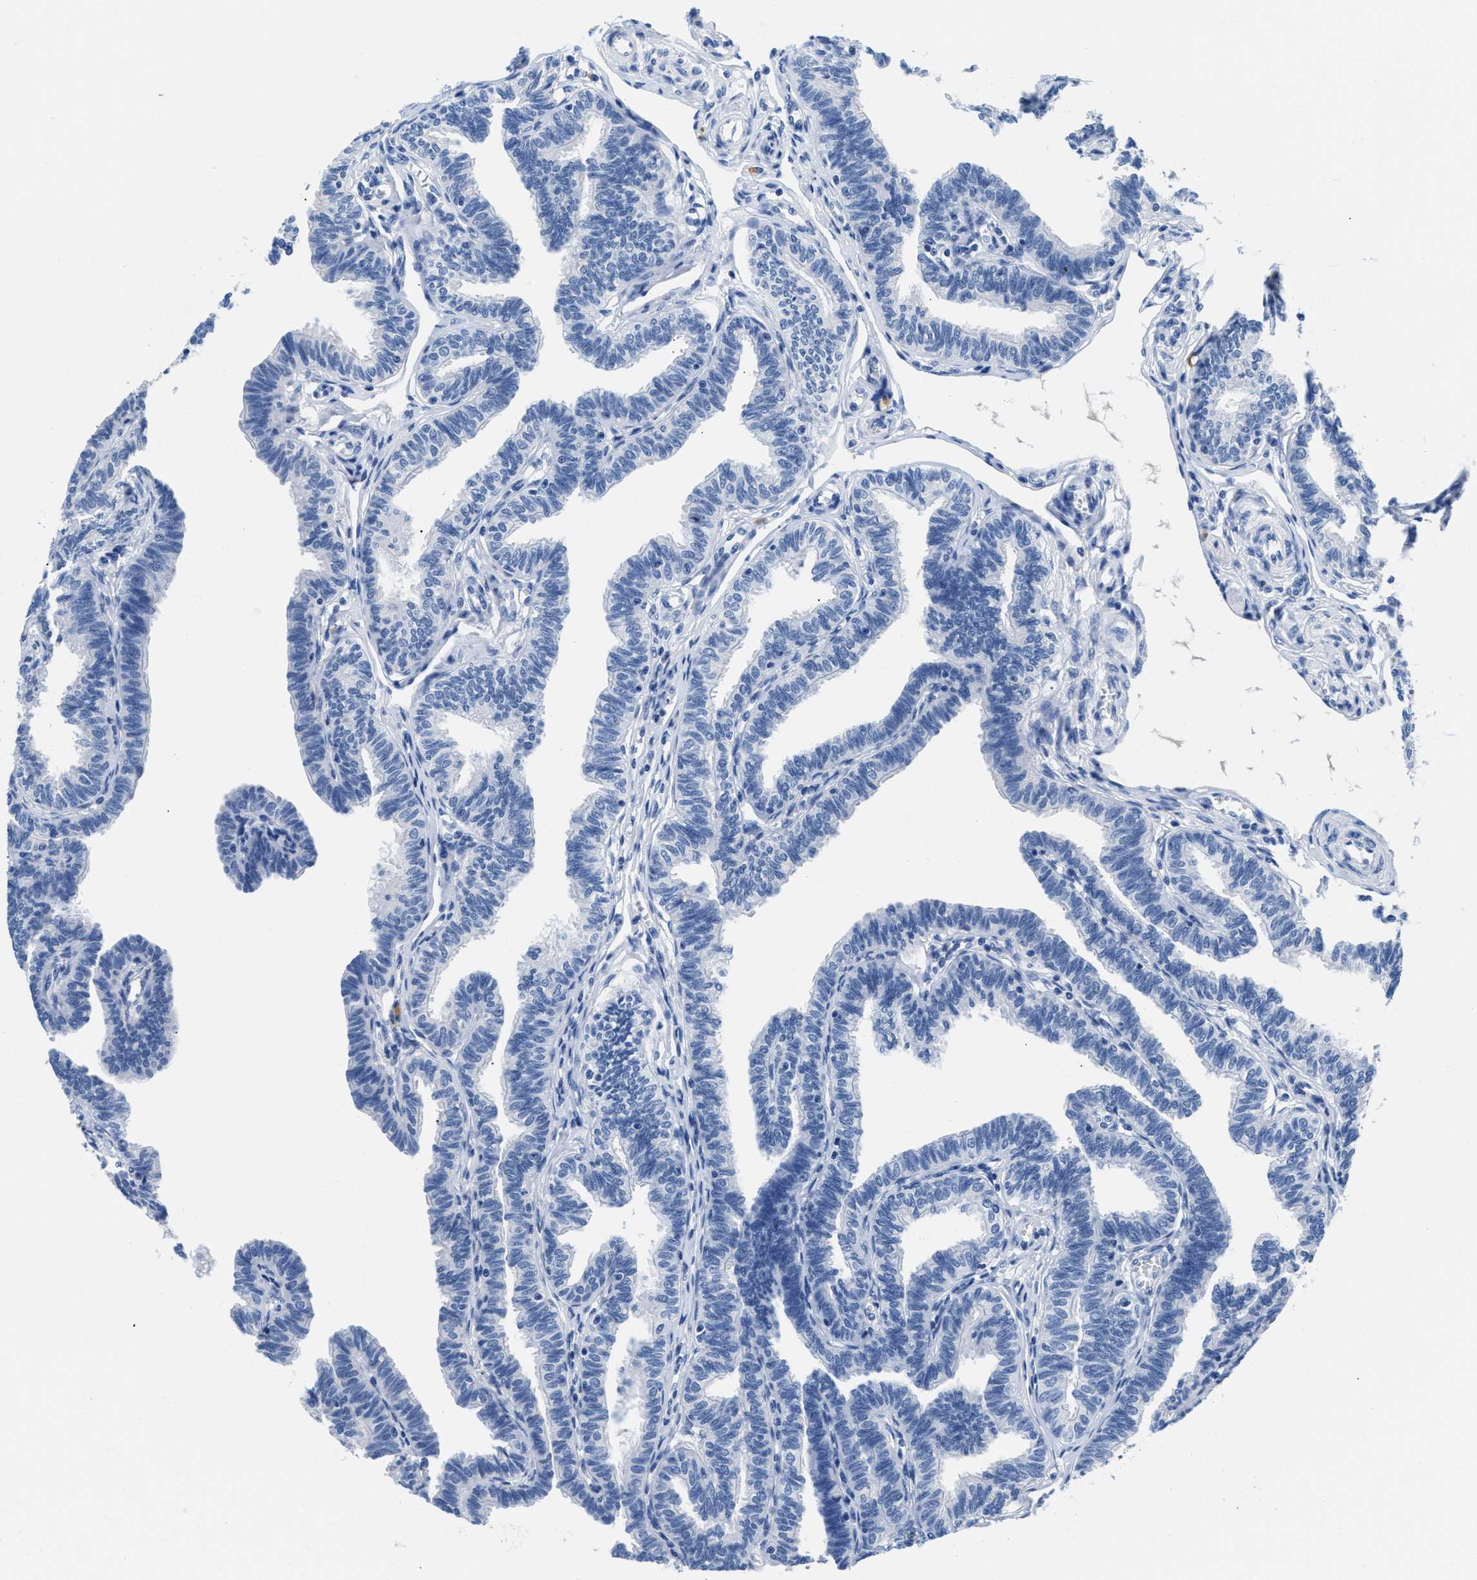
{"staining": {"intensity": "negative", "quantity": "none", "location": "none"}, "tissue": "fallopian tube", "cell_type": "Glandular cells", "image_type": "normal", "snomed": [{"axis": "morphology", "description": "Normal tissue, NOS"}, {"axis": "topography", "description": "Fallopian tube"}, {"axis": "topography", "description": "Ovary"}], "caption": "Immunohistochemical staining of normal fallopian tube shows no significant staining in glandular cells. (DAB (3,3'-diaminobenzidine) immunohistochemistry (IHC) with hematoxylin counter stain).", "gene": "SLFN13", "patient": {"sex": "female", "age": 23}}